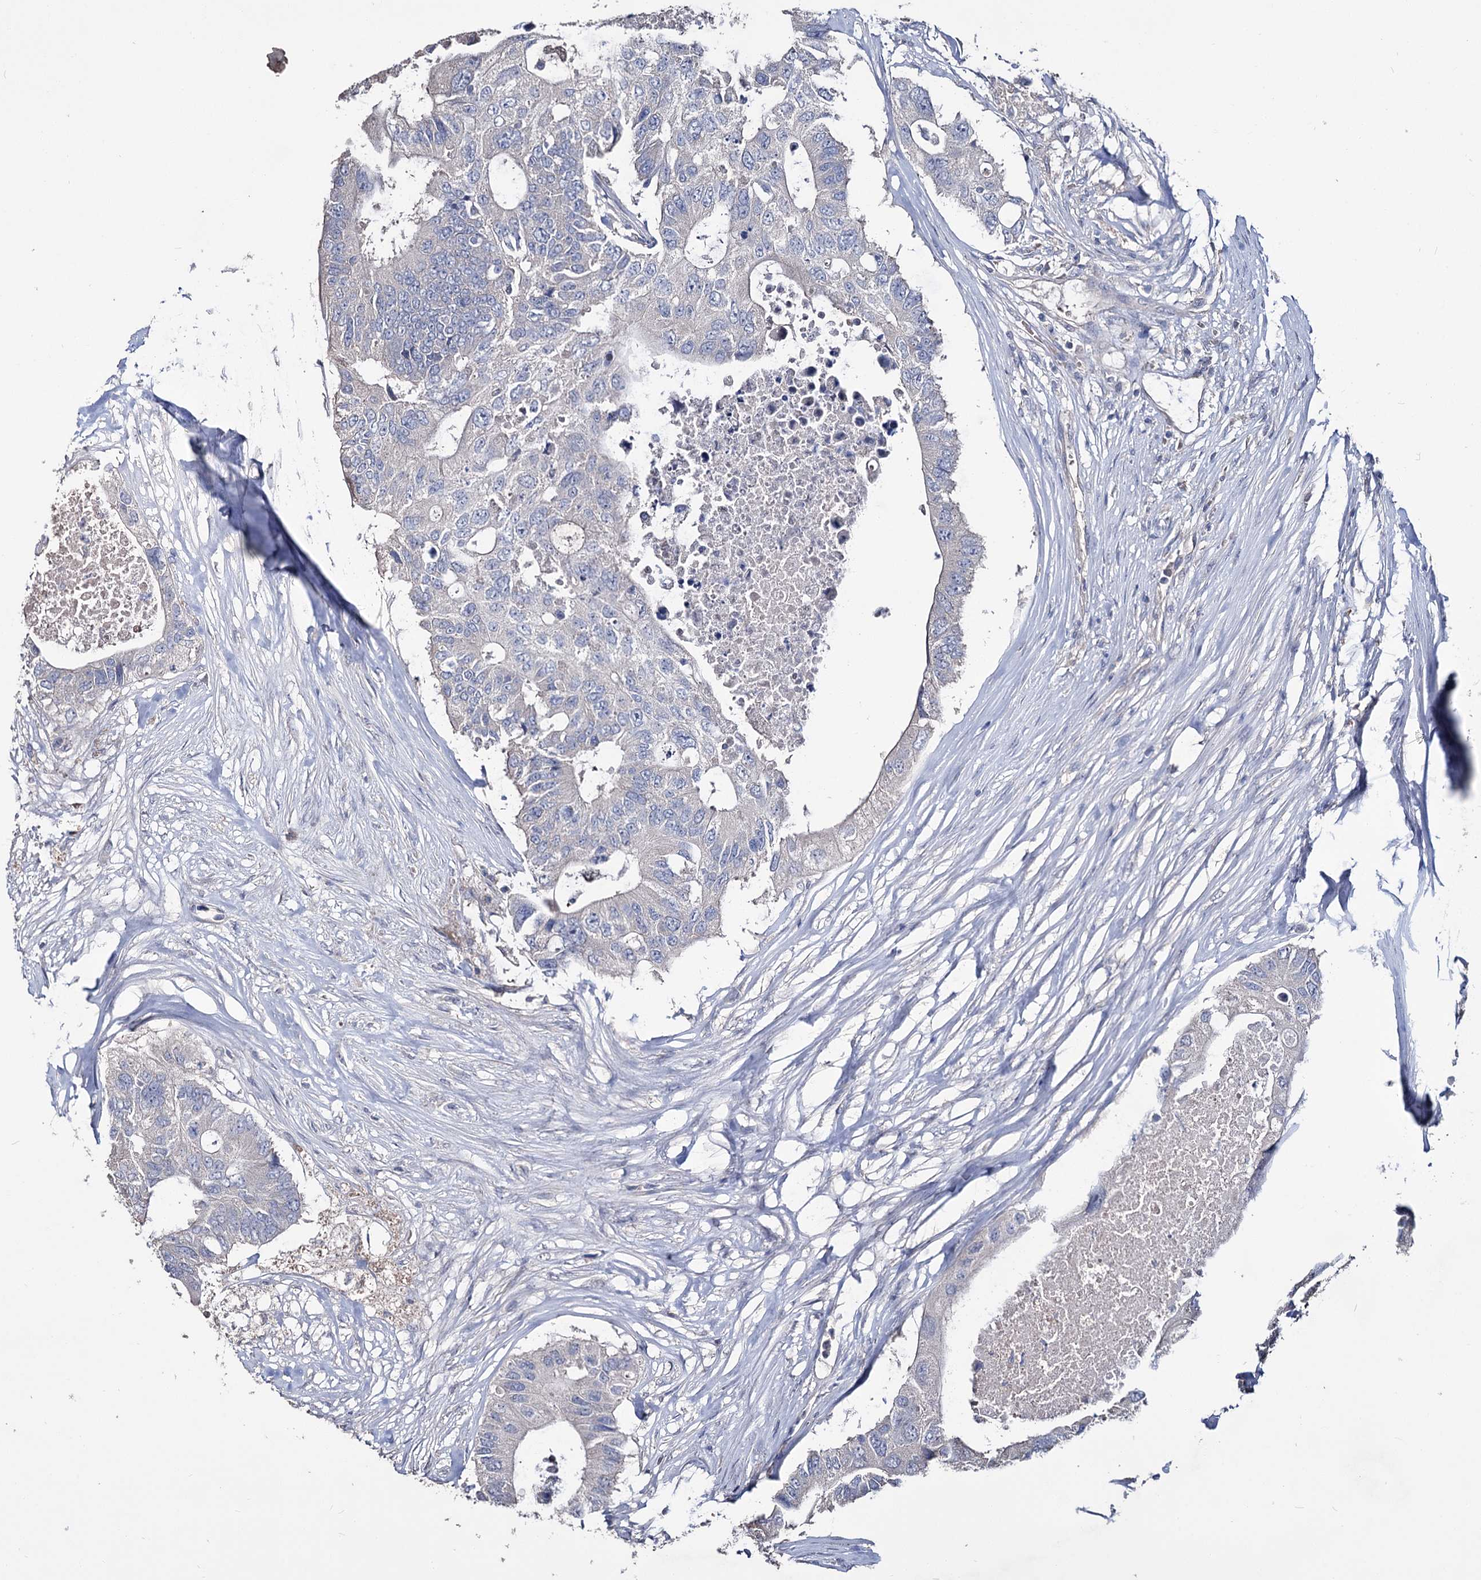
{"staining": {"intensity": "negative", "quantity": "none", "location": "none"}, "tissue": "colorectal cancer", "cell_type": "Tumor cells", "image_type": "cancer", "snomed": [{"axis": "morphology", "description": "Adenocarcinoma, NOS"}, {"axis": "topography", "description": "Colon"}], "caption": "Colorectal adenocarcinoma was stained to show a protein in brown. There is no significant expression in tumor cells.", "gene": "EPB41L5", "patient": {"sex": "male", "age": 71}}